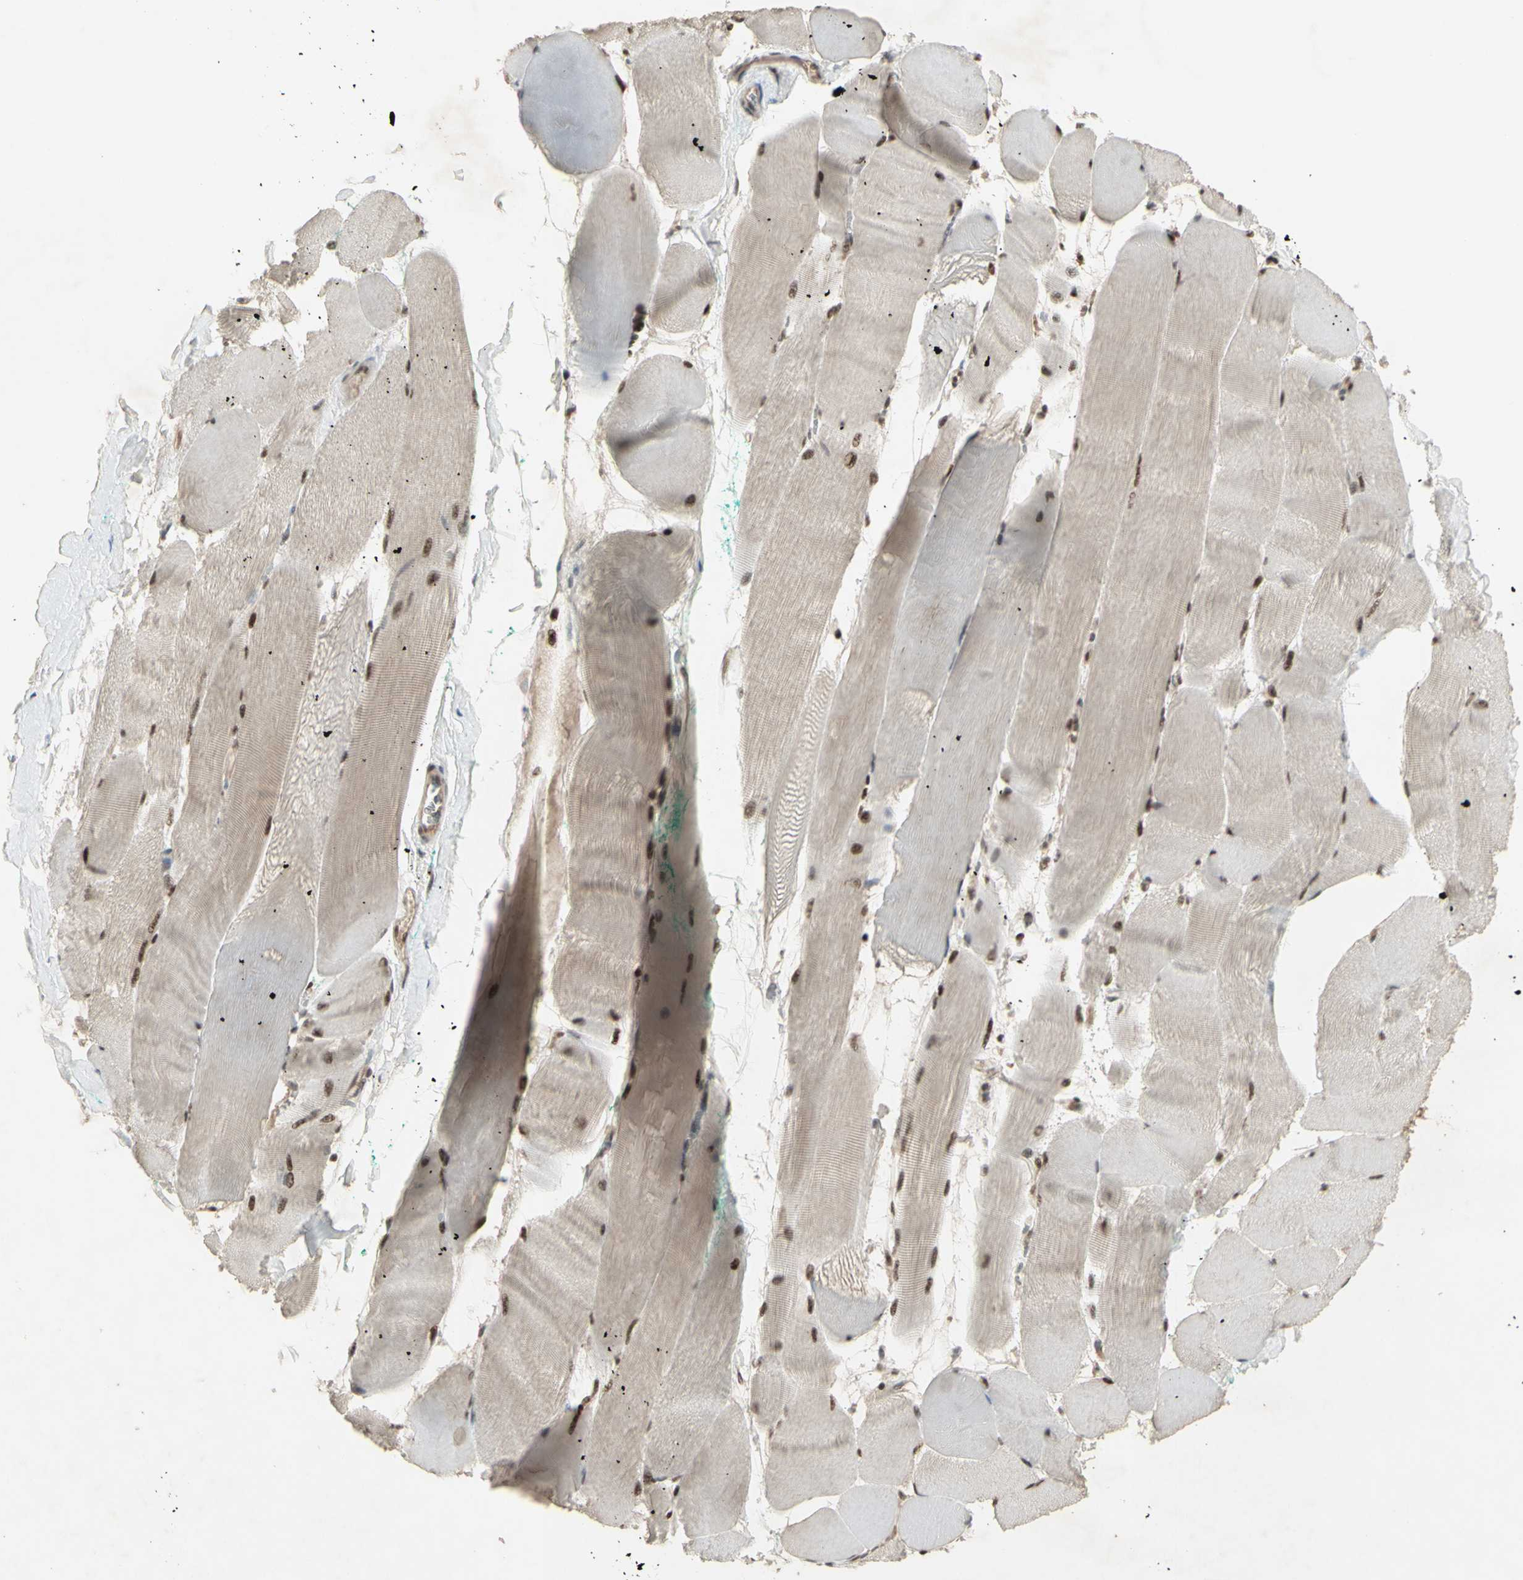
{"staining": {"intensity": "moderate", "quantity": ">75%", "location": "nuclear"}, "tissue": "skeletal muscle", "cell_type": "Myocytes", "image_type": "normal", "snomed": [{"axis": "morphology", "description": "Normal tissue, NOS"}, {"axis": "morphology", "description": "Squamous cell carcinoma, NOS"}, {"axis": "topography", "description": "Skeletal muscle"}], "caption": "IHC histopathology image of benign skeletal muscle: human skeletal muscle stained using IHC displays medium levels of moderate protein expression localized specifically in the nuclear of myocytes, appearing as a nuclear brown color.", "gene": "CCNT1", "patient": {"sex": "male", "age": 51}}